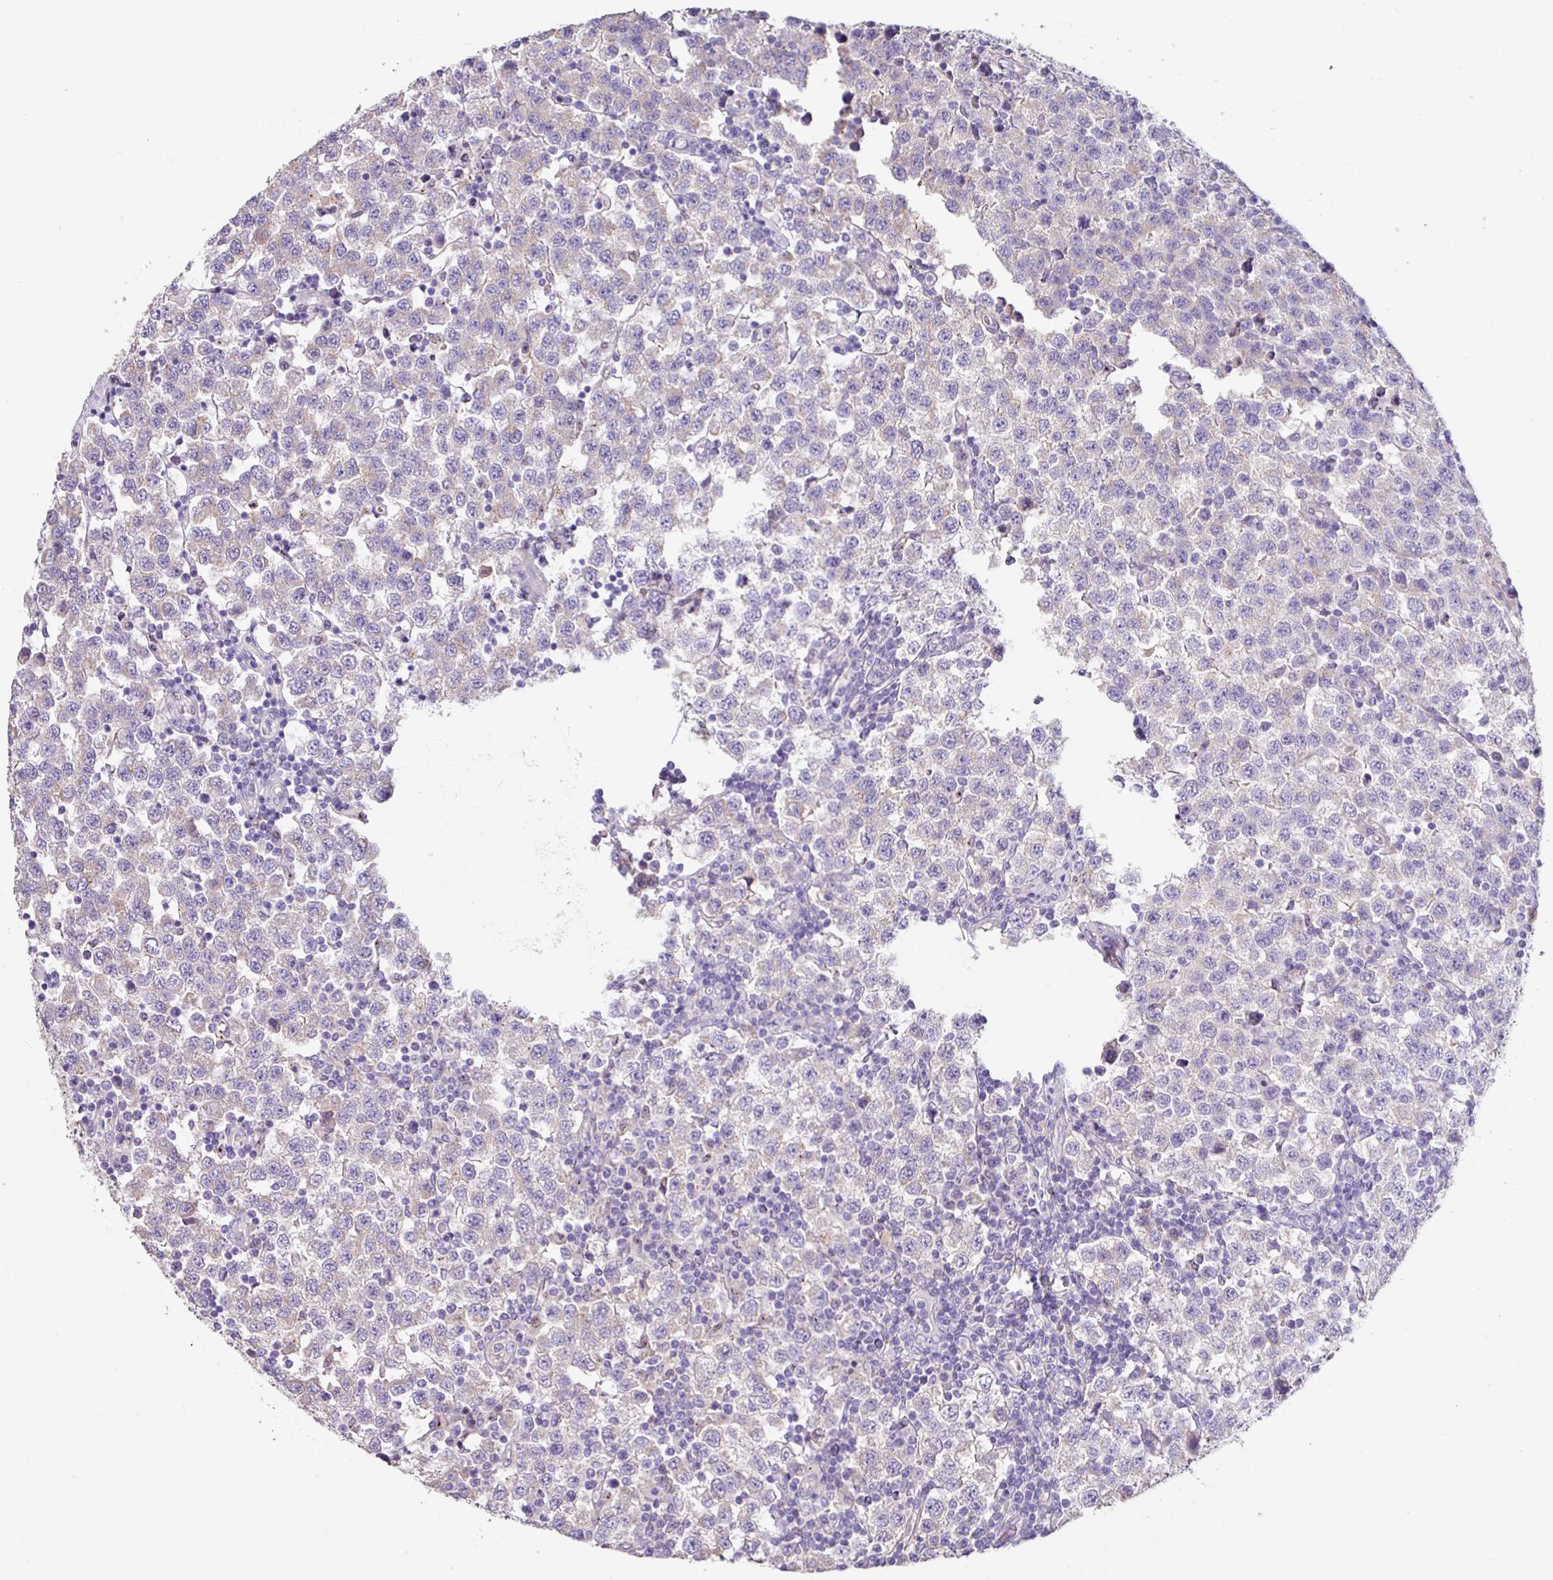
{"staining": {"intensity": "negative", "quantity": "none", "location": "none"}, "tissue": "testis cancer", "cell_type": "Tumor cells", "image_type": "cancer", "snomed": [{"axis": "morphology", "description": "Seminoma, NOS"}, {"axis": "topography", "description": "Testis"}], "caption": "An image of testis seminoma stained for a protein reveals no brown staining in tumor cells.", "gene": "ZG16", "patient": {"sex": "male", "age": 34}}